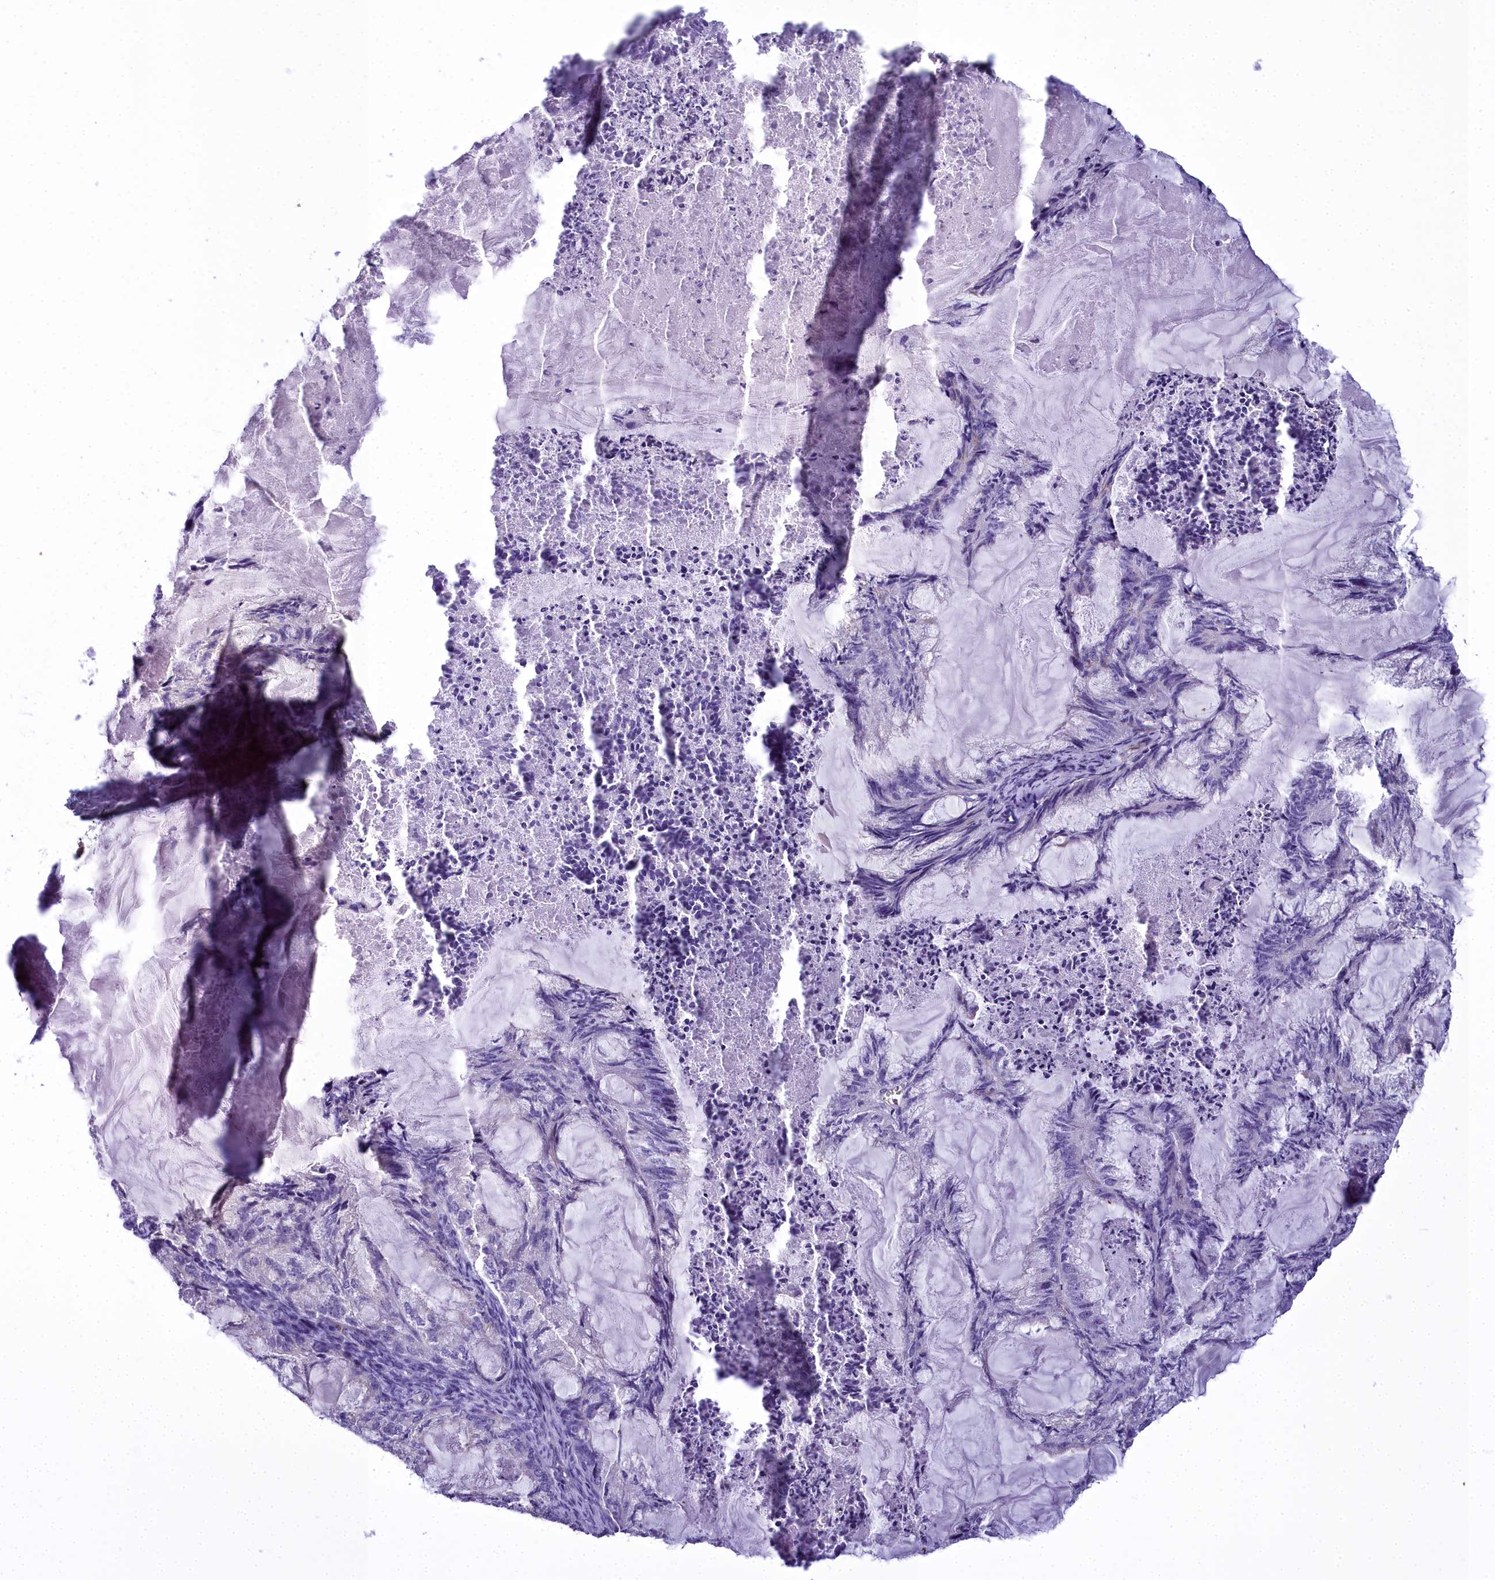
{"staining": {"intensity": "negative", "quantity": "none", "location": "none"}, "tissue": "endometrial cancer", "cell_type": "Tumor cells", "image_type": "cancer", "snomed": [{"axis": "morphology", "description": "Adenocarcinoma, NOS"}, {"axis": "topography", "description": "Endometrium"}], "caption": "A histopathology image of endometrial cancer stained for a protein displays no brown staining in tumor cells.", "gene": "TIMM22", "patient": {"sex": "female", "age": 86}}